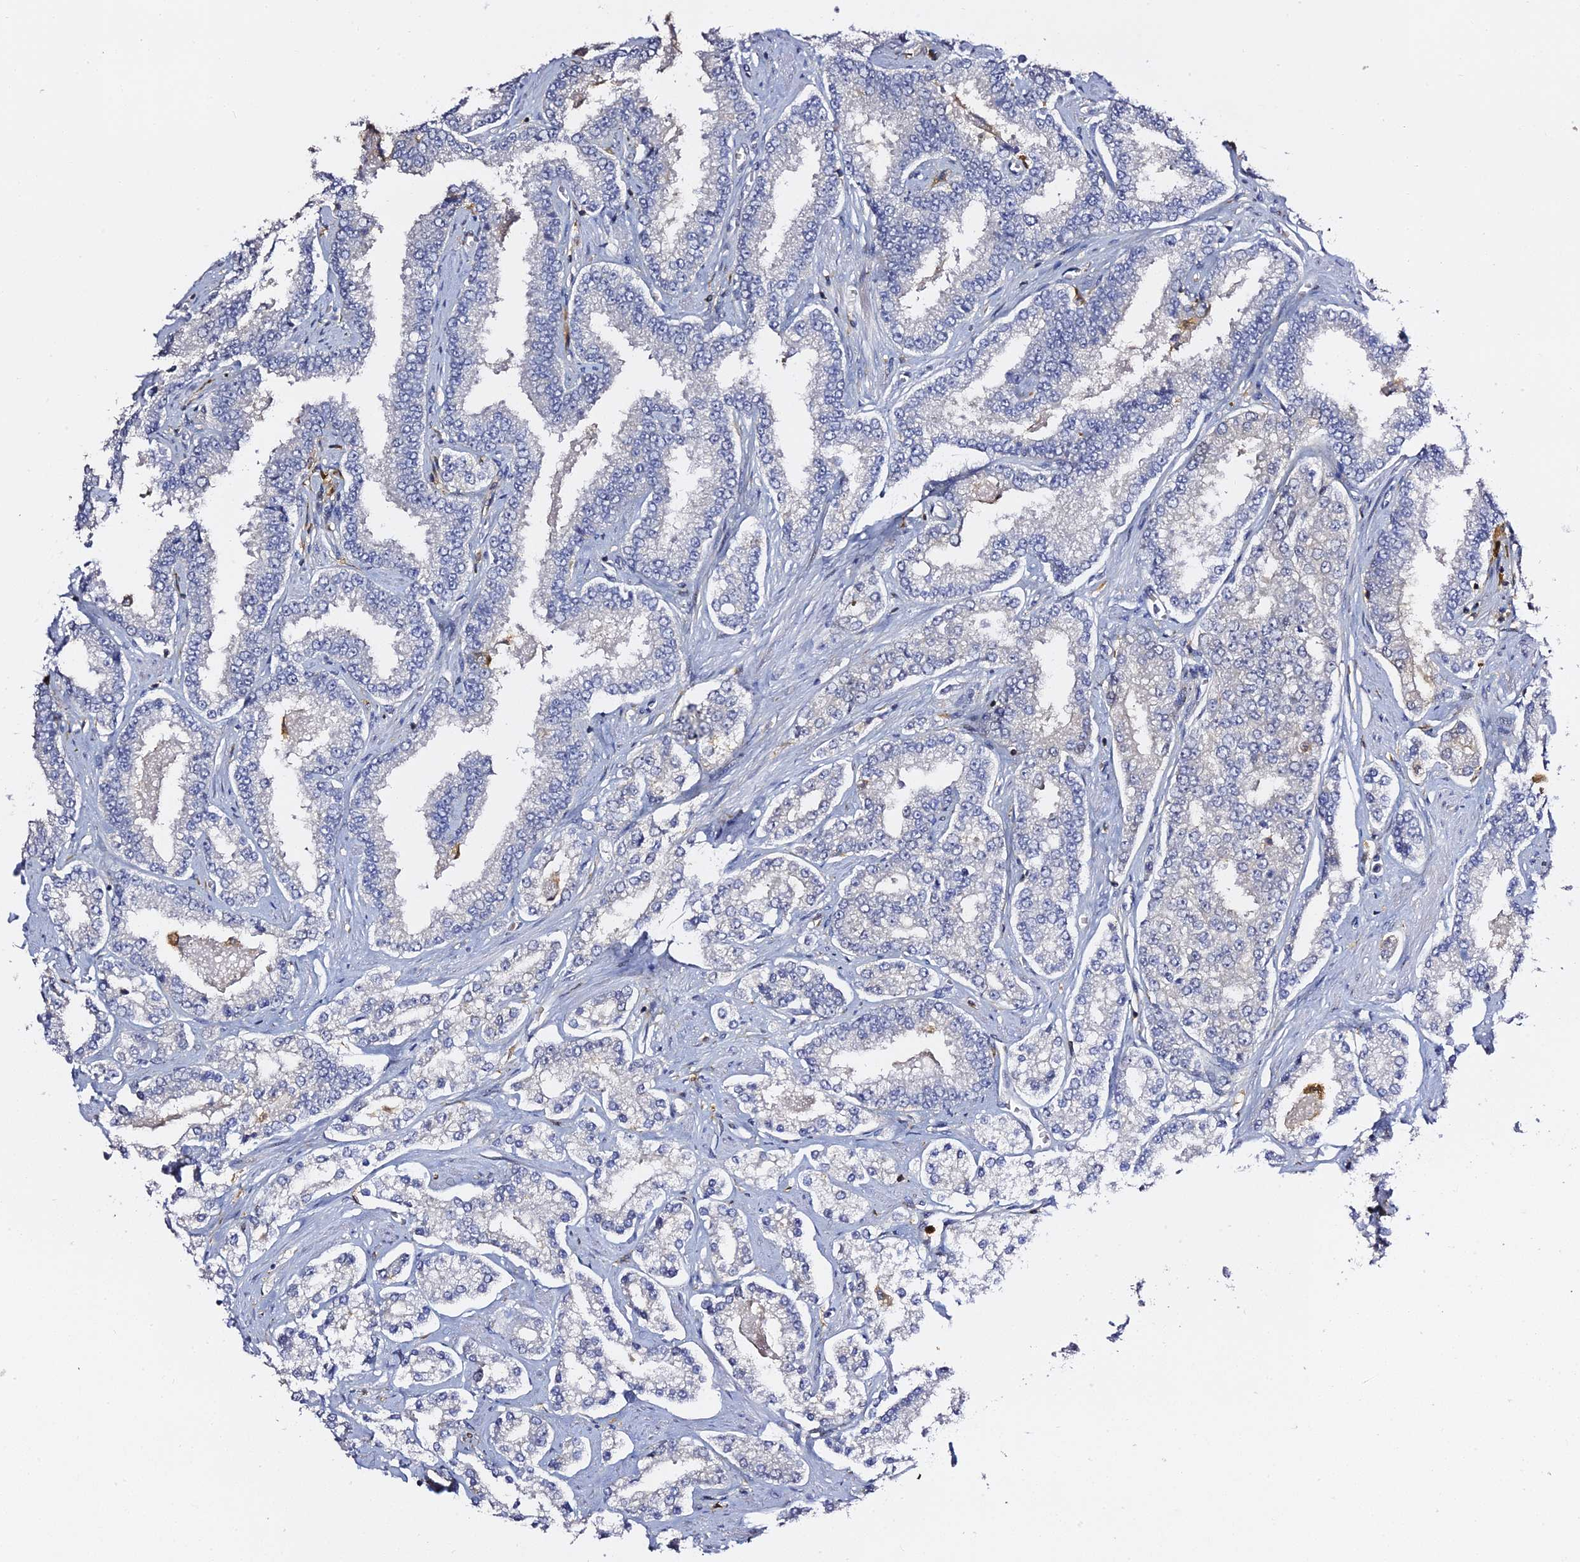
{"staining": {"intensity": "moderate", "quantity": "<25%", "location": "cytoplasmic/membranous"}, "tissue": "prostate cancer", "cell_type": "Tumor cells", "image_type": "cancer", "snomed": [{"axis": "morphology", "description": "Normal tissue, NOS"}, {"axis": "morphology", "description": "Adenocarcinoma, High grade"}, {"axis": "topography", "description": "Prostate"}], "caption": "This is an image of immunohistochemistry (IHC) staining of prostate adenocarcinoma (high-grade), which shows moderate expression in the cytoplasmic/membranous of tumor cells.", "gene": "IL4I1", "patient": {"sex": "male", "age": 83}}